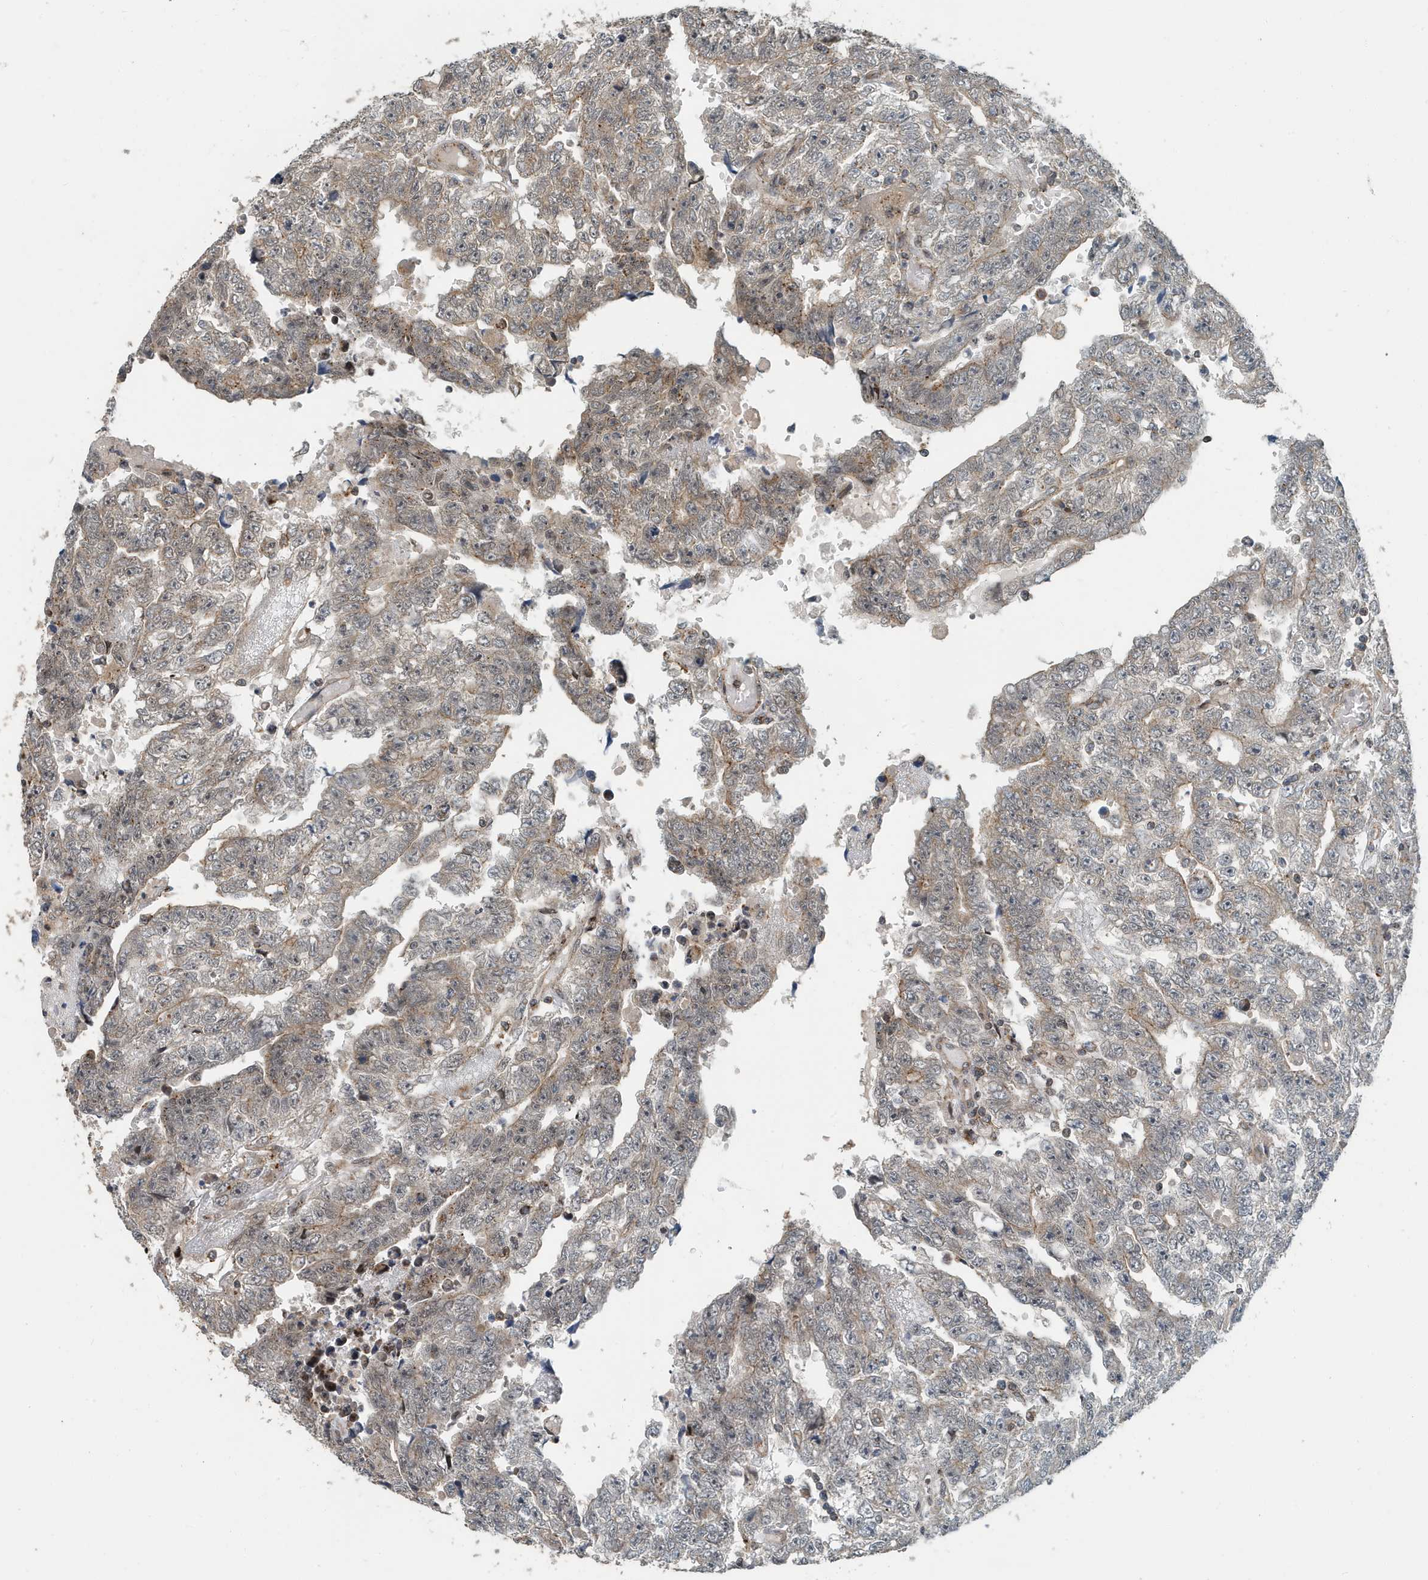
{"staining": {"intensity": "weak", "quantity": "25%-75%", "location": "cytoplasmic/membranous"}, "tissue": "testis cancer", "cell_type": "Tumor cells", "image_type": "cancer", "snomed": [{"axis": "morphology", "description": "Carcinoma, Embryonal, NOS"}, {"axis": "topography", "description": "Testis"}], "caption": "Immunohistochemistry (DAB (3,3'-diaminobenzidine)) staining of testis embryonal carcinoma reveals weak cytoplasmic/membranous protein positivity in approximately 25%-75% of tumor cells.", "gene": "KIF15", "patient": {"sex": "male", "age": 25}}